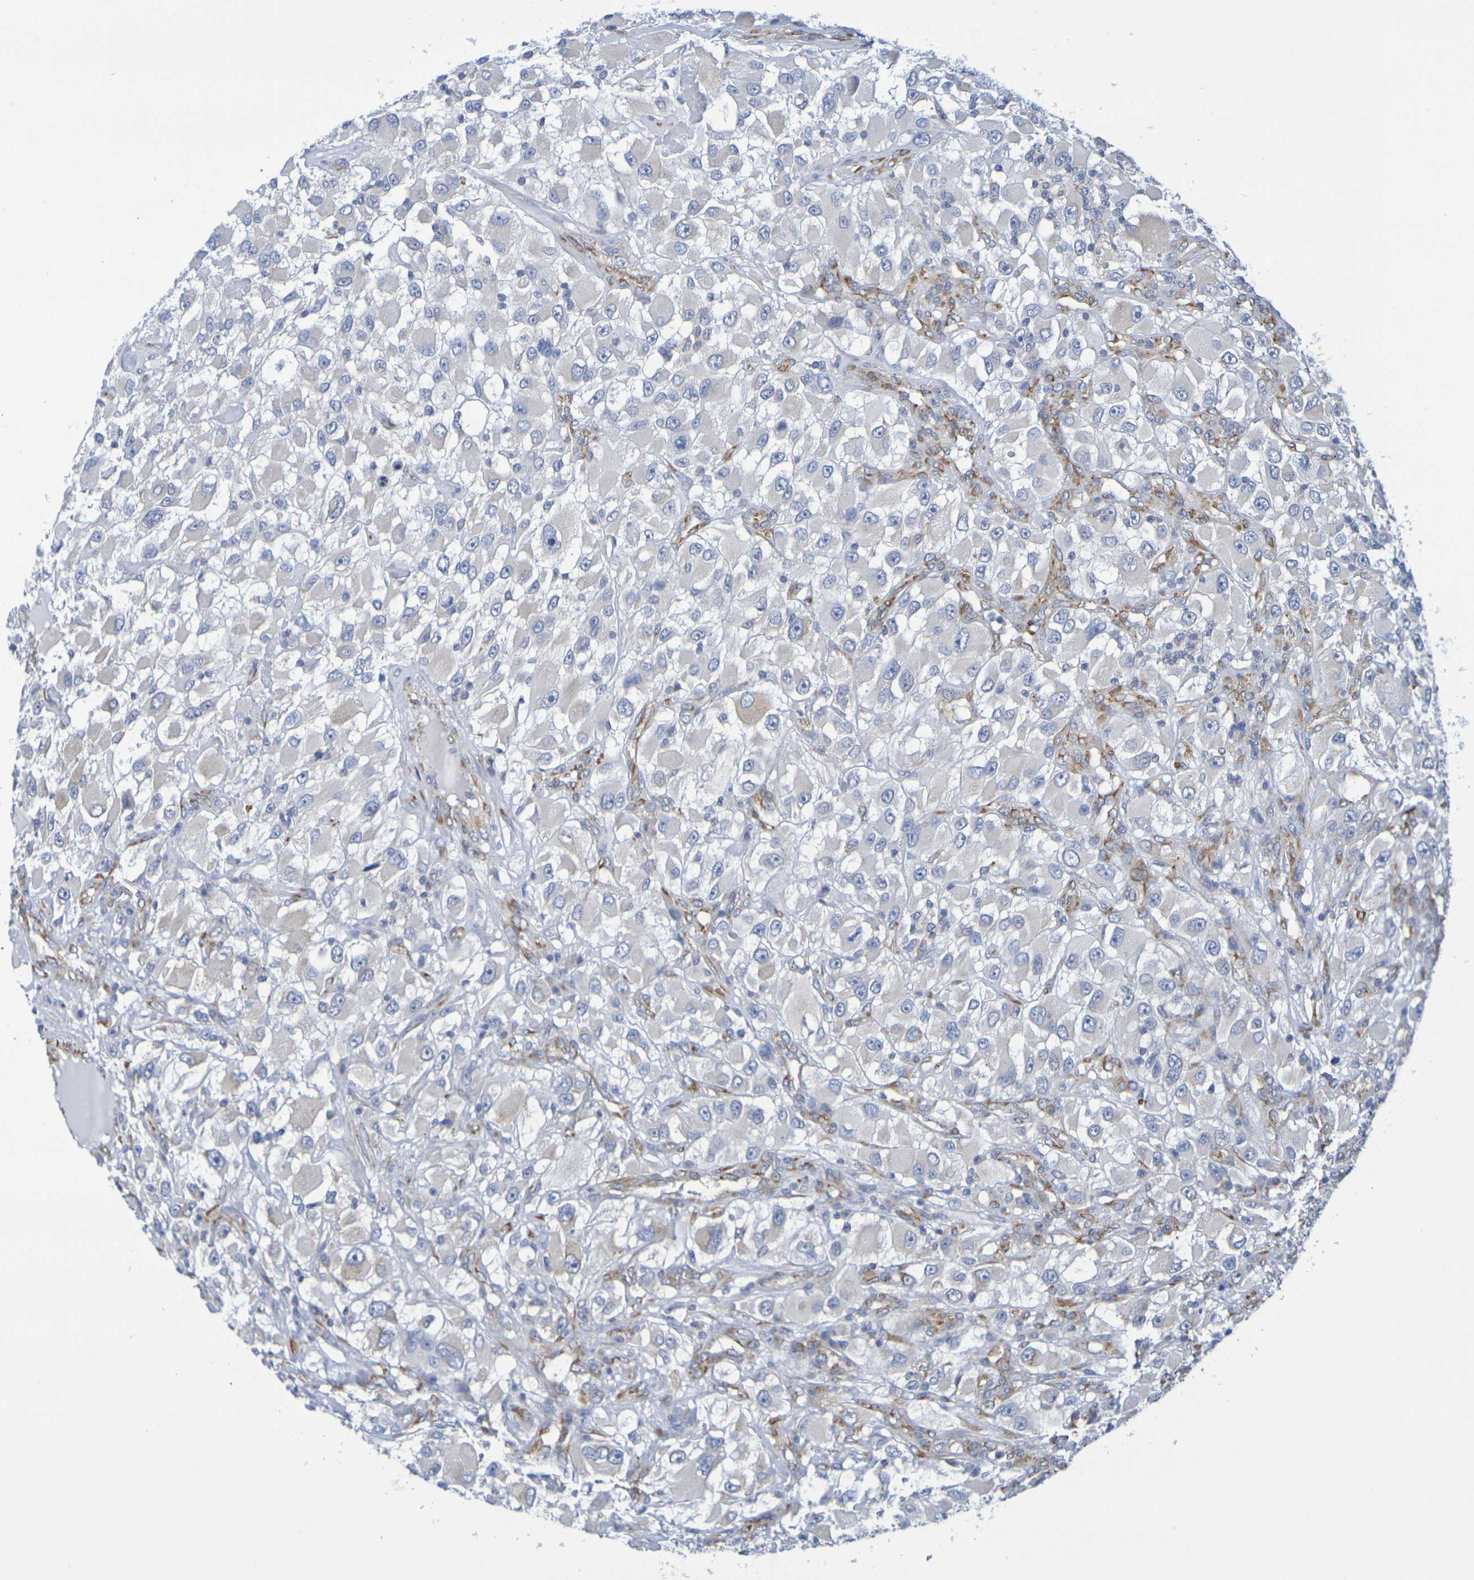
{"staining": {"intensity": "weak", "quantity": "<25%", "location": "cytoplasmic/membranous"}, "tissue": "renal cancer", "cell_type": "Tumor cells", "image_type": "cancer", "snomed": [{"axis": "morphology", "description": "Adenocarcinoma, NOS"}, {"axis": "topography", "description": "Kidney"}], "caption": "Renal cancer stained for a protein using IHC exhibits no expression tumor cells.", "gene": "TMCC3", "patient": {"sex": "female", "age": 52}}